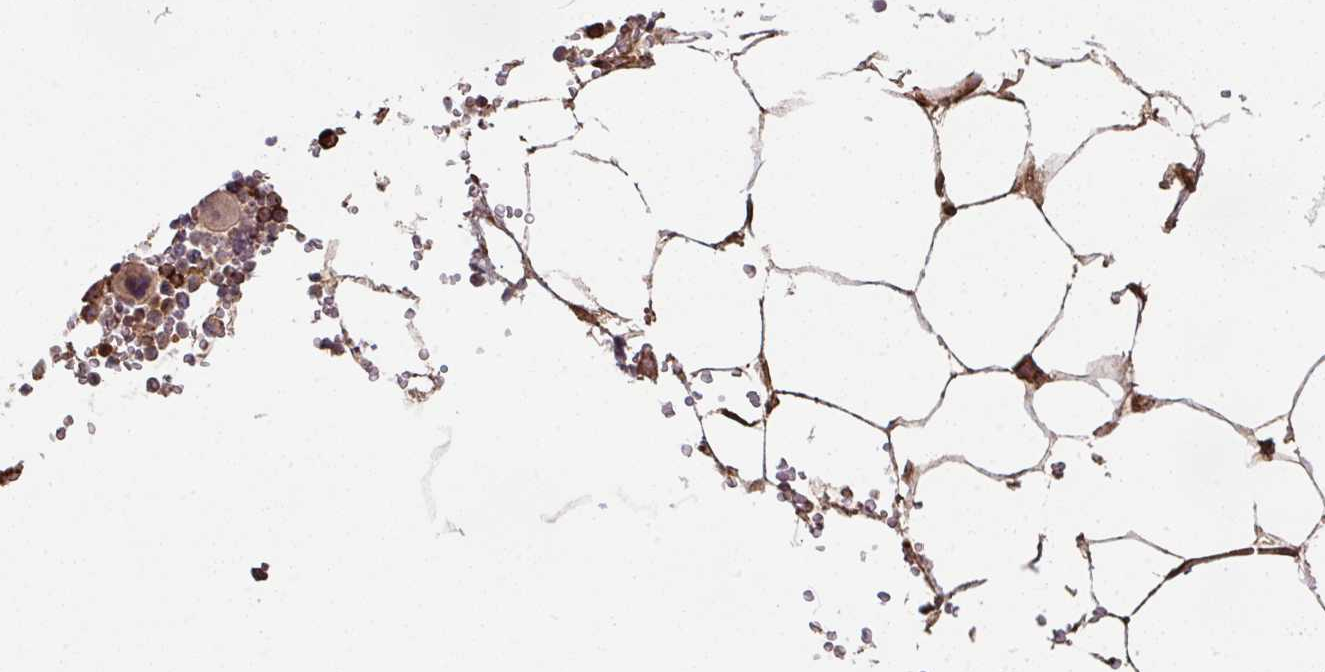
{"staining": {"intensity": "strong", "quantity": ">75%", "location": "cytoplasmic/membranous"}, "tissue": "bone marrow", "cell_type": "Hematopoietic cells", "image_type": "normal", "snomed": [{"axis": "morphology", "description": "Normal tissue, NOS"}, {"axis": "topography", "description": "Bone marrow"}], "caption": "This image reveals immunohistochemistry staining of unremarkable human bone marrow, with high strong cytoplasmic/membranous positivity in about >75% of hematopoietic cells.", "gene": "TRAP1", "patient": {"sex": "male", "age": 54}}